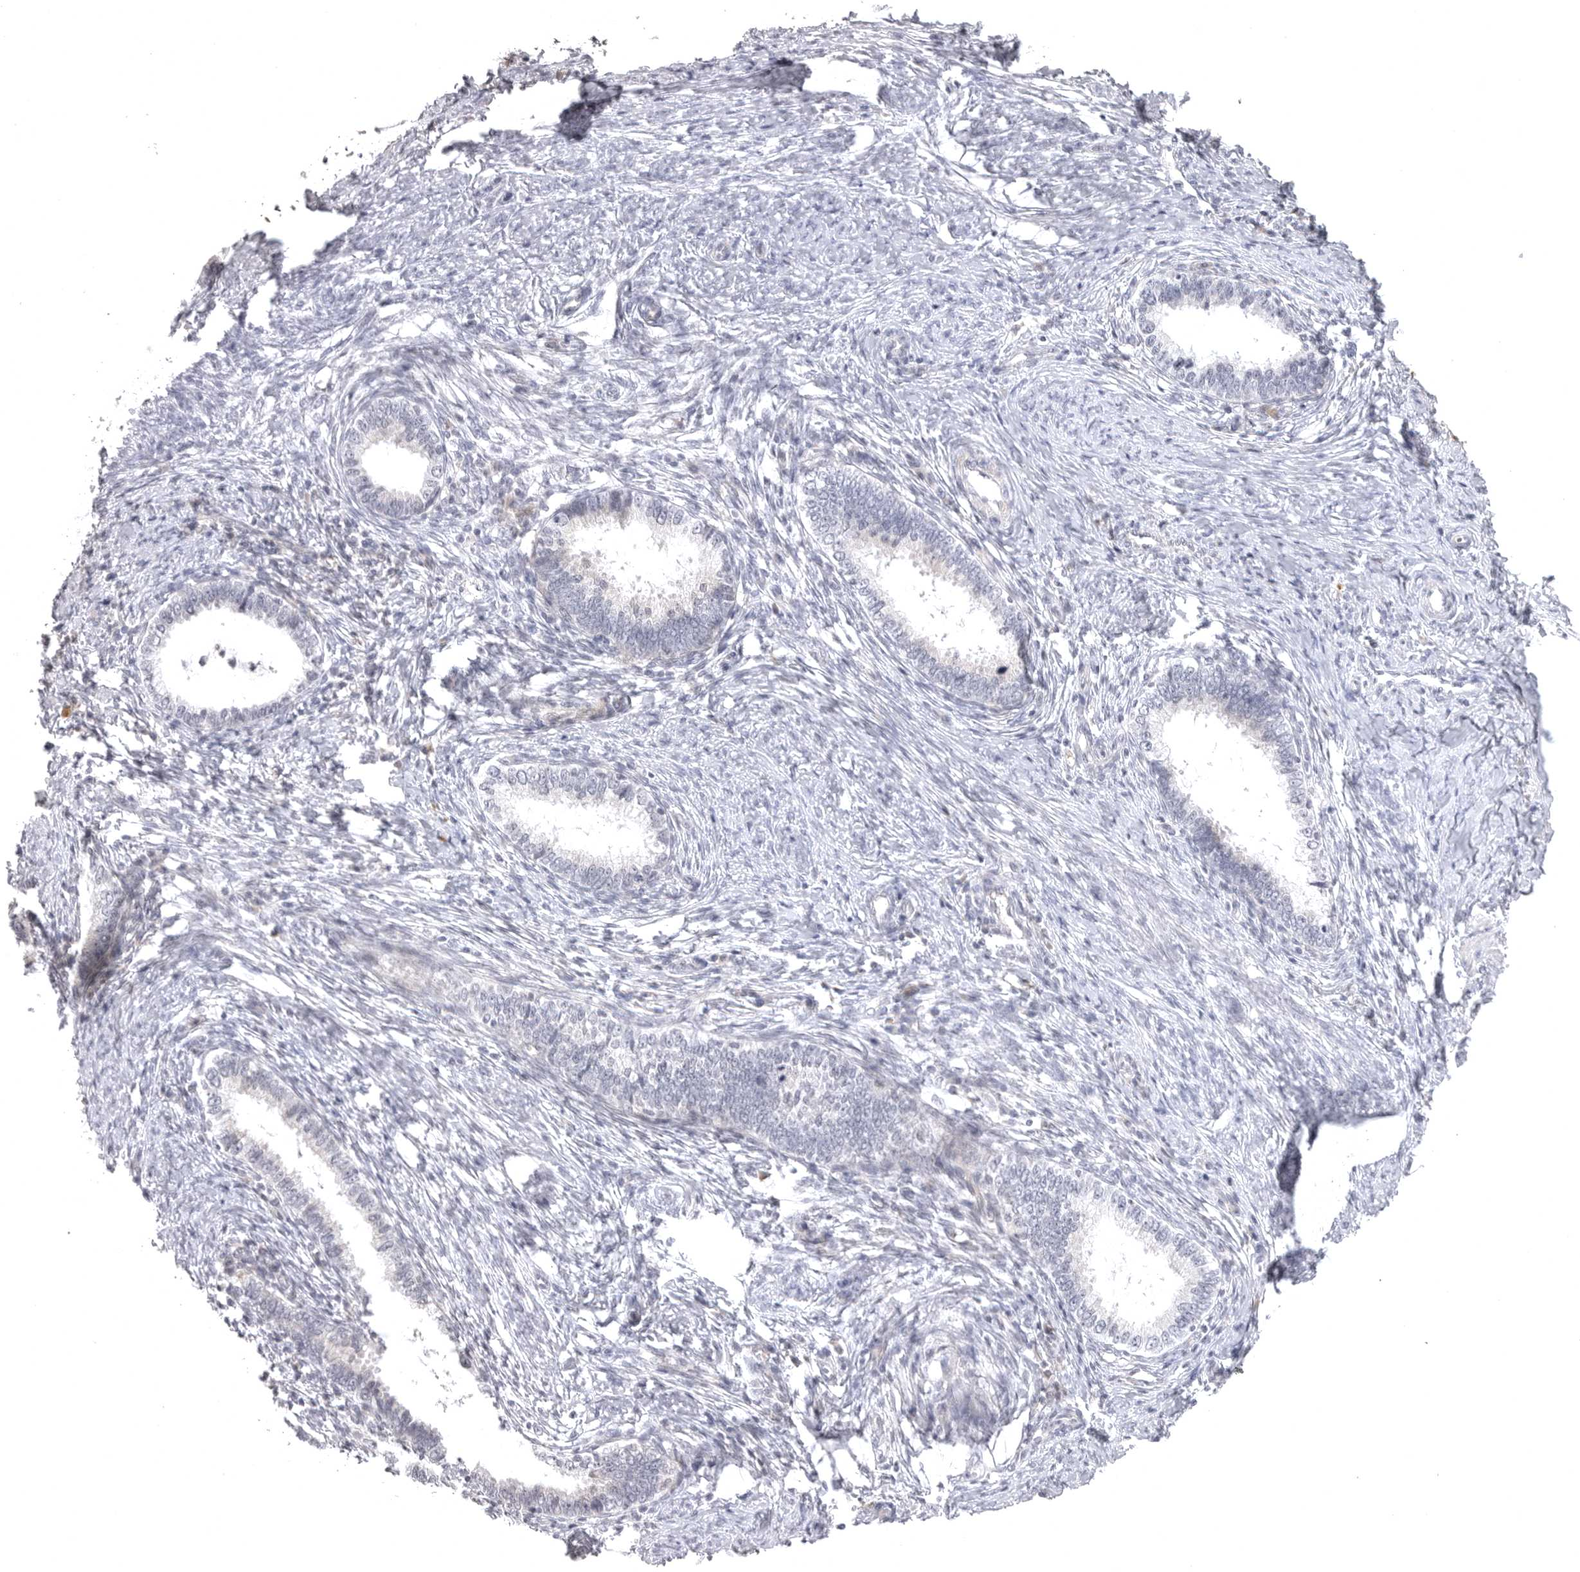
{"staining": {"intensity": "negative", "quantity": "none", "location": "none"}, "tissue": "cervical cancer", "cell_type": "Tumor cells", "image_type": "cancer", "snomed": [{"axis": "morphology", "description": "Adenocarcinoma, NOS"}, {"axis": "topography", "description": "Cervix"}], "caption": "Immunohistochemical staining of cervical cancer exhibits no significant positivity in tumor cells.", "gene": "CD300LD", "patient": {"sex": "female", "age": 36}}